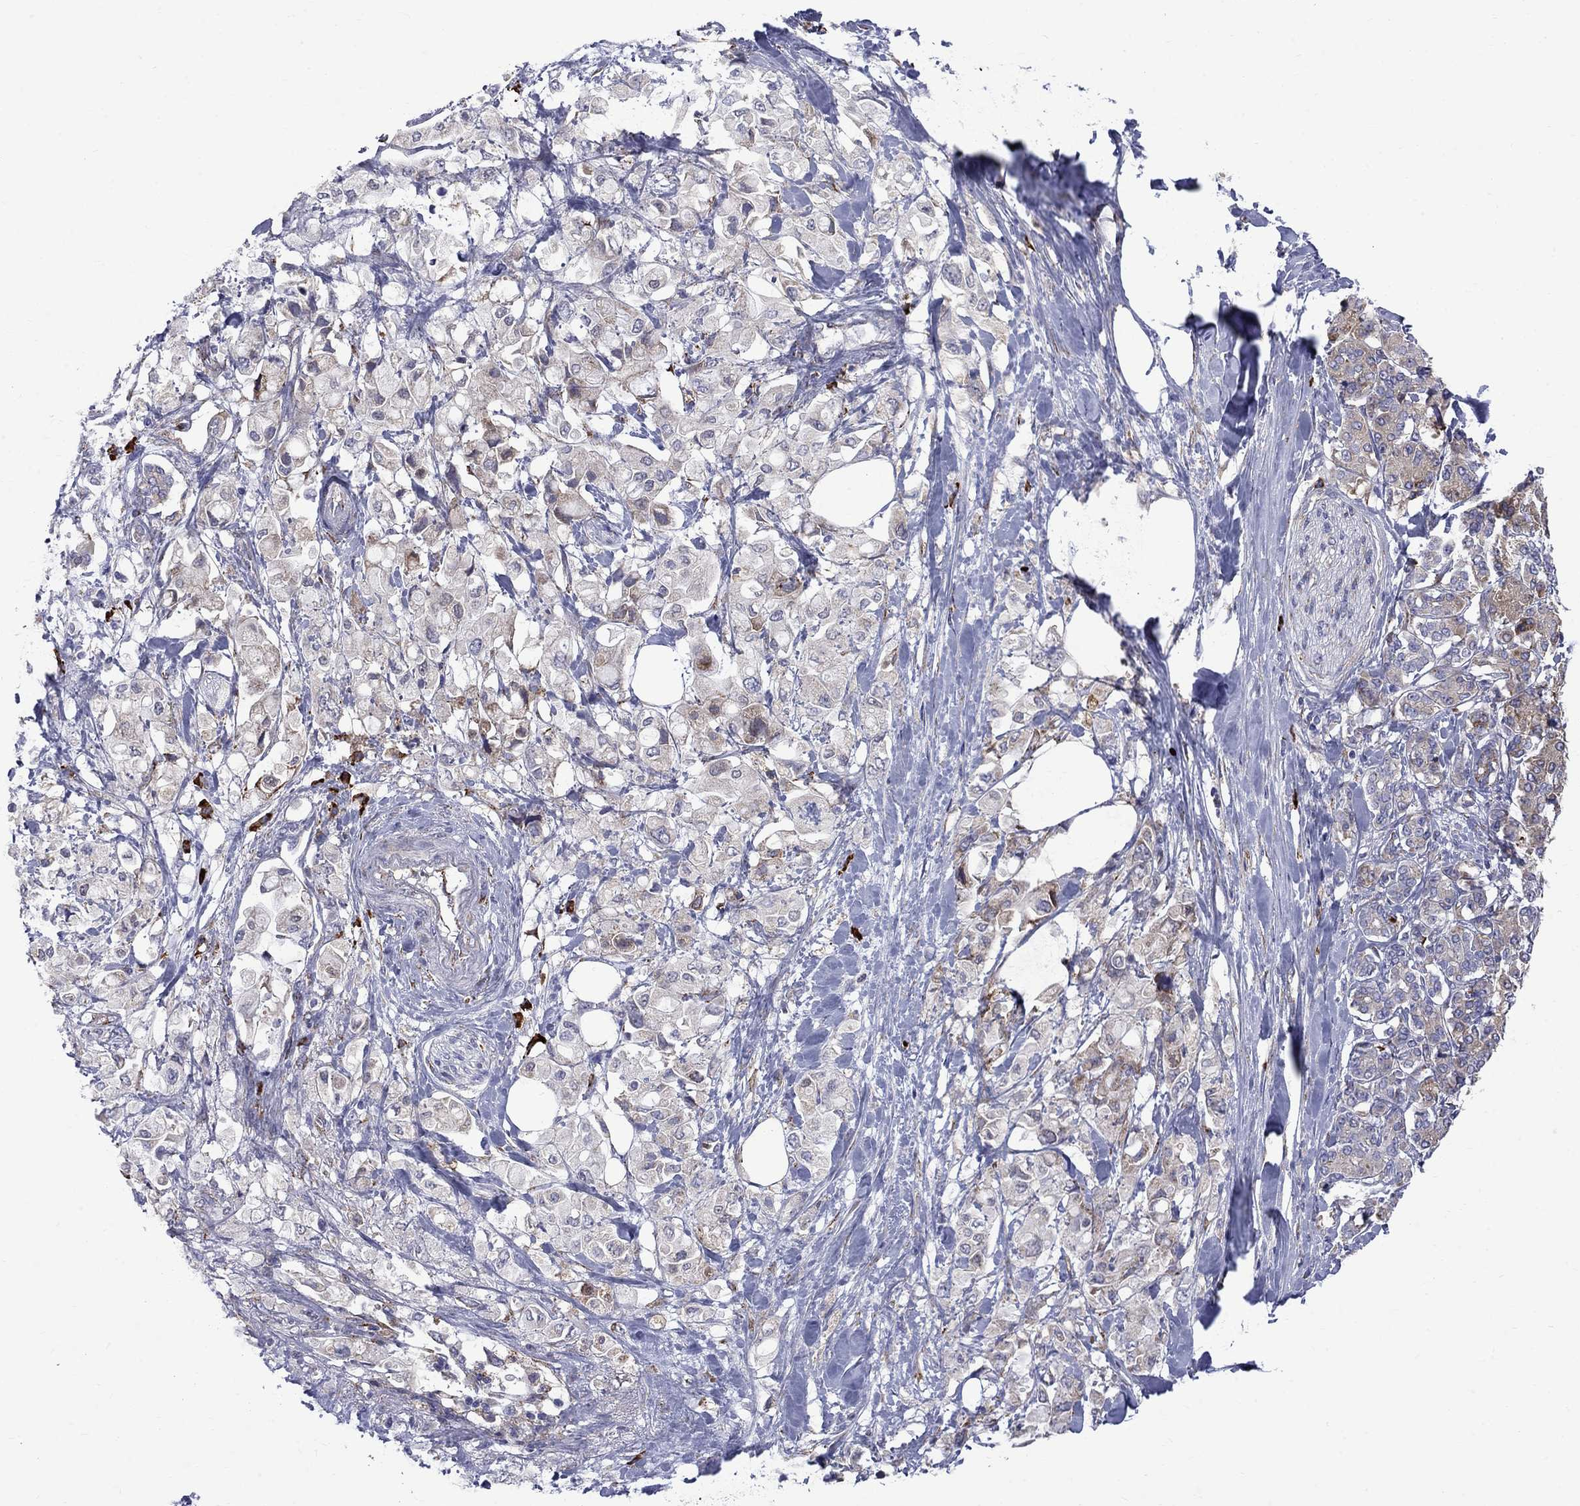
{"staining": {"intensity": "weak", "quantity": "25%-75%", "location": "cytoplasmic/membranous"}, "tissue": "pancreatic cancer", "cell_type": "Tumor cells", "image_type": "cancer", "snomed": [{"axis": "morphology", "description": "Adenocarcinoma, NOS"}, {"axis": "topography", "description": "Pancreas"}], "caption": "This histopathology image shows immunohistochemistry staining of pancreatic cancer, with low weak cytoplasmic/membranous positivity in approximately 25%-75% of tumor cells.", "gene": "ASNS", "patient": {"sex": "female", "age": 56}}